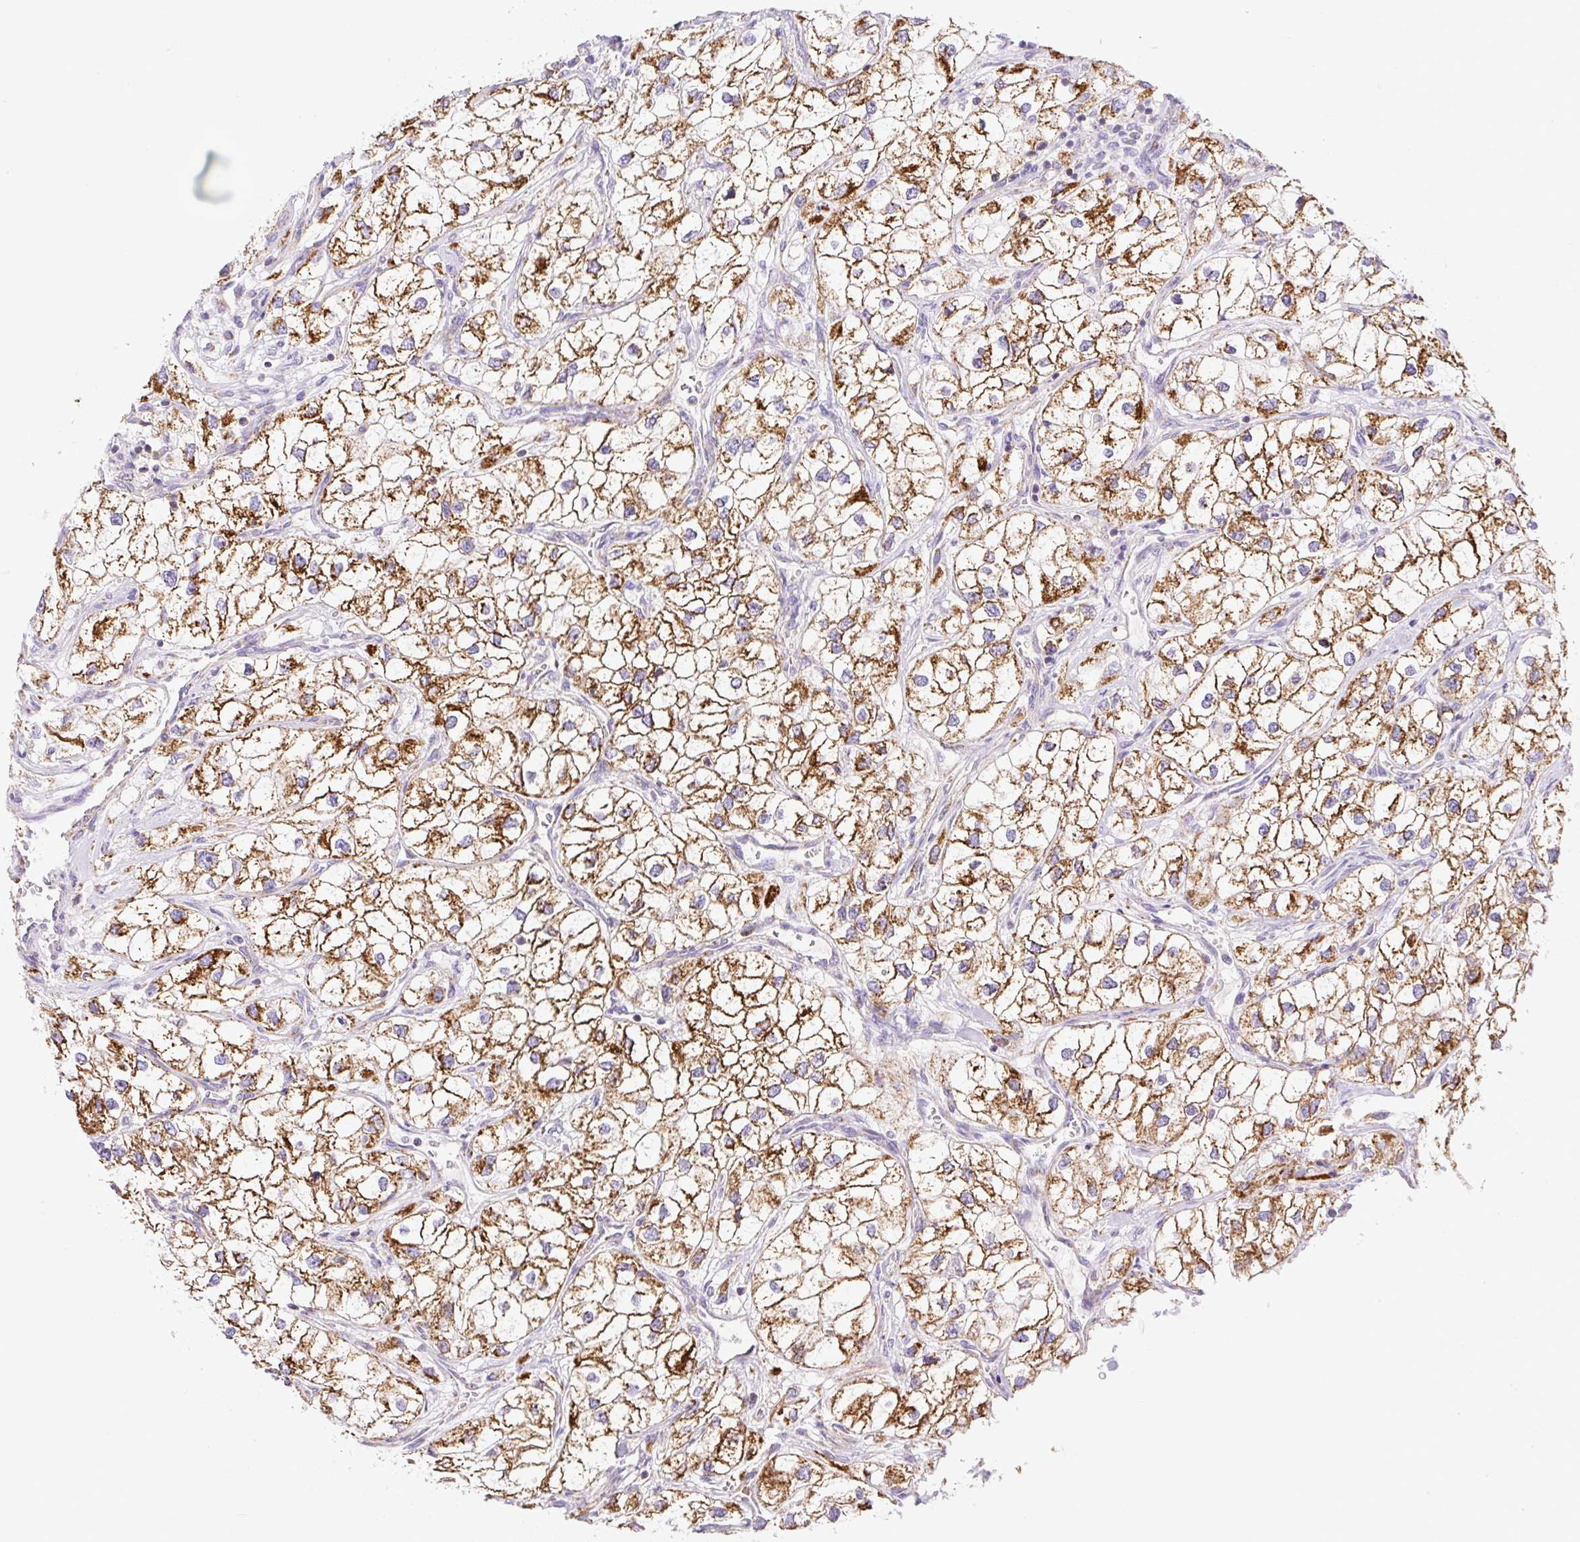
{"staining": {"intensity": "strong", "quantity": ">75%", "location": "cytoplasmic/membranous"}, "tissue": "renal cancer", "cell_type": "Tumor cells", "image_type": "cancer", "snomed": [{"axis": "morphology", "description": "Adenocarcinoma, NOS"}, {"axis": "topography", "description": "Kidney"}], "caption": "Protein staining exhibits strong cytoplasmic/membranous positivity in about >75% of tumor cells in renal cancer (adenocarcinoma). Immunohistochemistry stains the protein in brown and the nuclei are stained blue.", "gene": "NF1", "patient": {"sex": "male", "age": 59}}